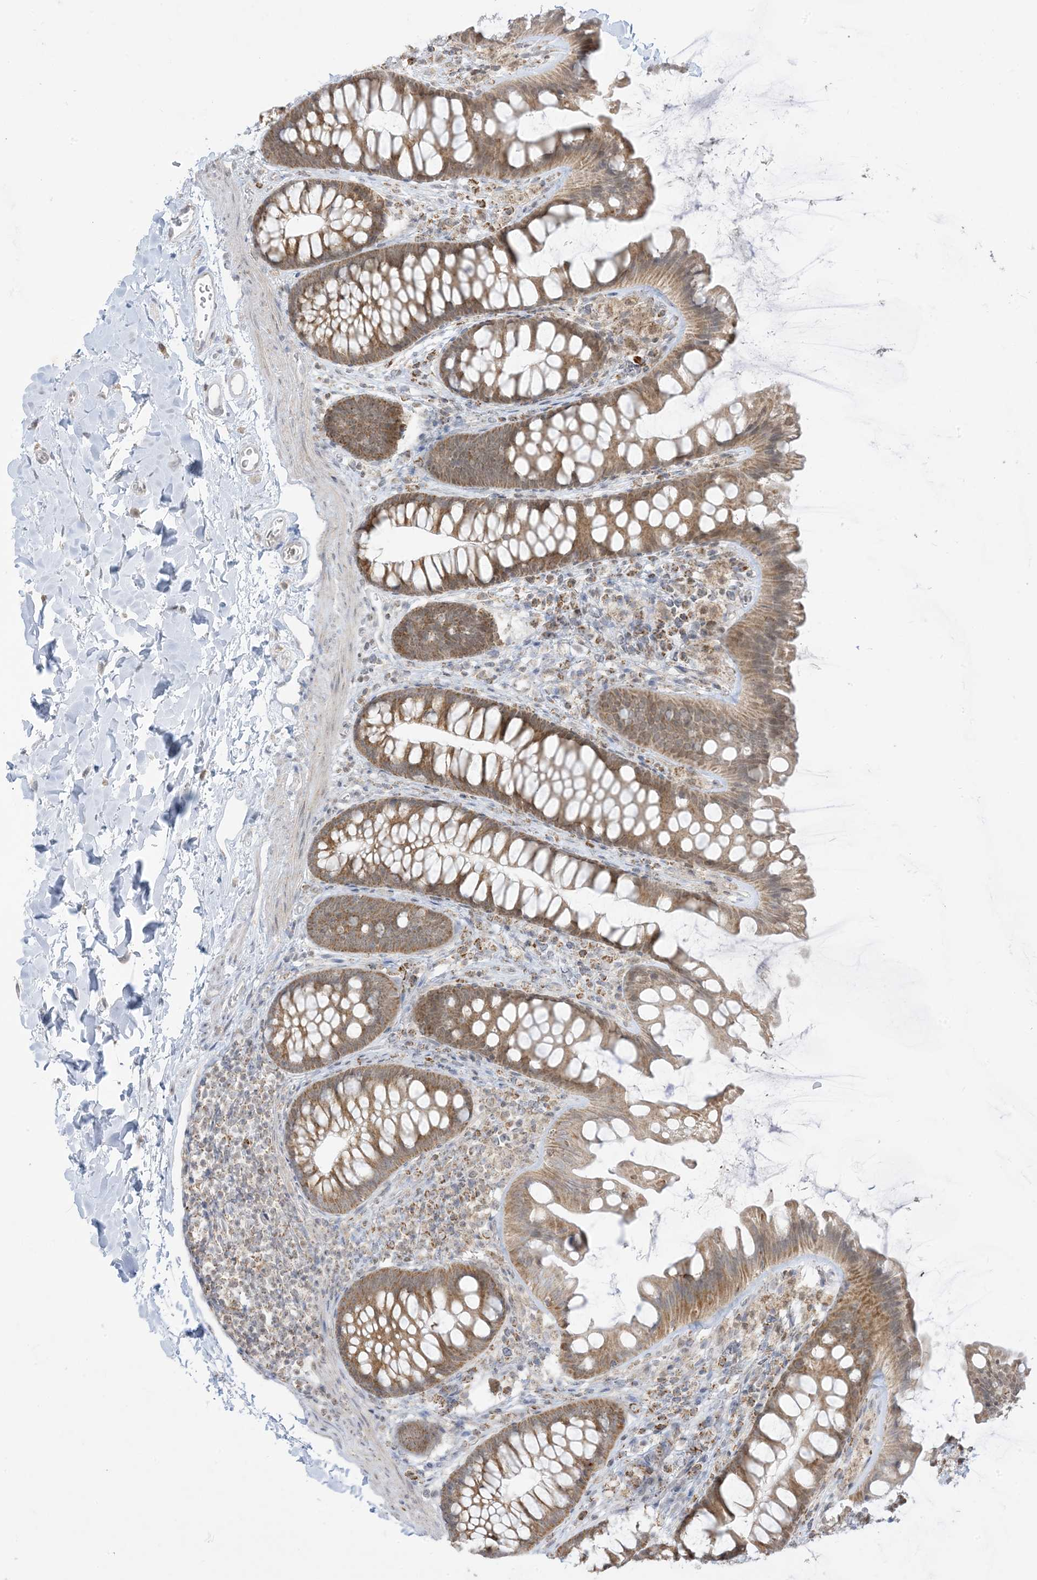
{"staining": {"intensity": "negative", "quantity": "none", "location": "none"}, "tissue": "colon", "cell_type": "Endothelial cells", "image_type": "normal", "snomed": [{"axis": "morphology", "description": "Normal tissue, NOS"}, {"axis": "topography", "description": "Colon"}], "caption": "A photomicrograph of human colon is negative for staining in endothelial cells. (Stains: DAB immunohistochemistry (IHC) with hematoxylin counter stain, Microscopy: brightfield microscopy at high magnification).", "gene": "KANSL3", "patient": {"sex": "female", "age": 62}}